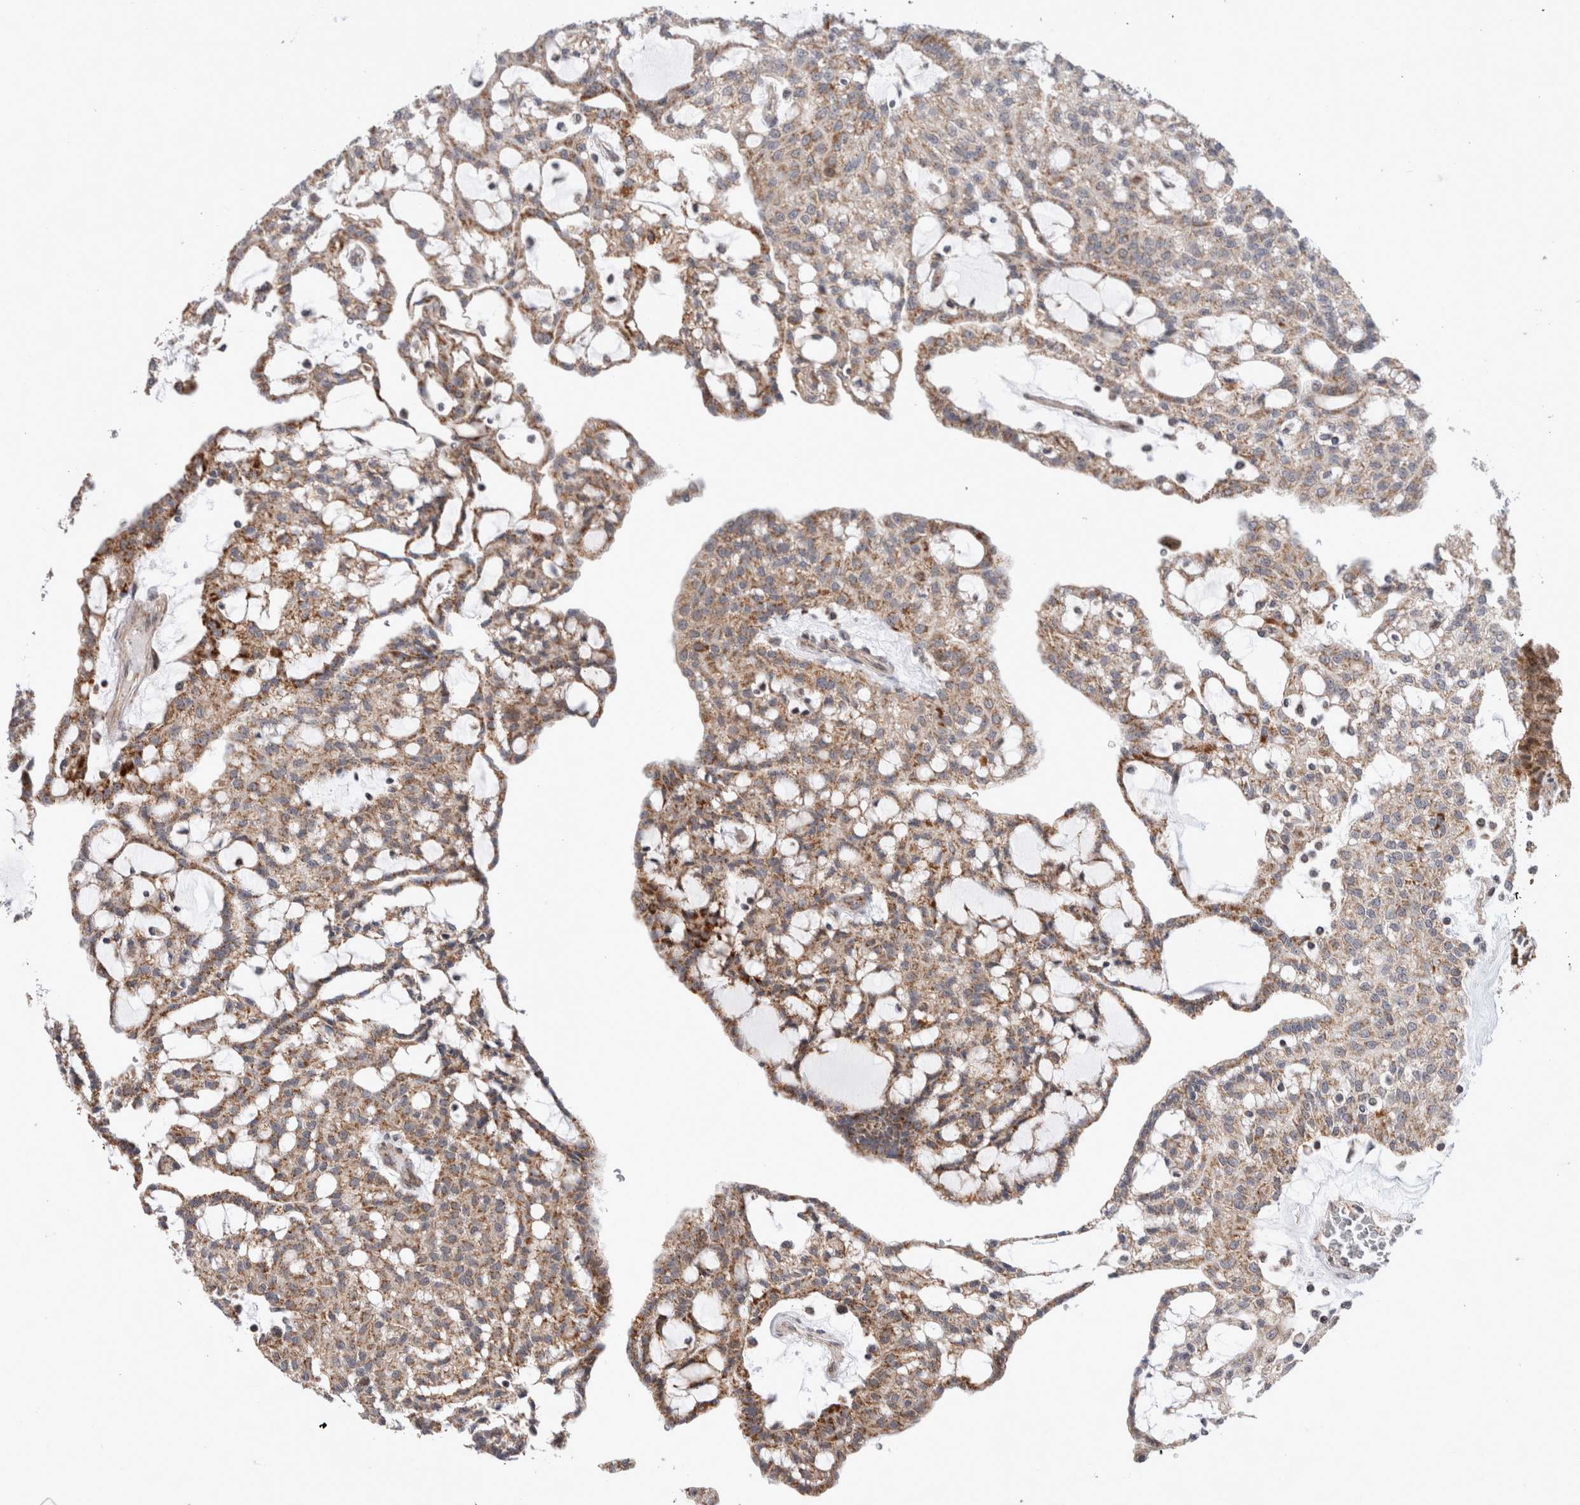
{"staining": {"intensity": "moderate", "quantity": ">75%", "location": "cytoplasmic/membranous"}, "tissue": "renal cancer", "cell_type": "Tumor cells", "image_type": "cancer", "snomed": [{"axis": "morphology", "description": "Adenocarcinoma, NOS"}, {"axis": "topography", "description": "Kidney"}], "caption": "Renal cancer (adenocarcinoma) tissue exhibits moderate cytoplasmic/membranous staining in approximately >75% of tumor cells", "gene": "MRPL37", "patient": {"sex": "male", "age": 63}}